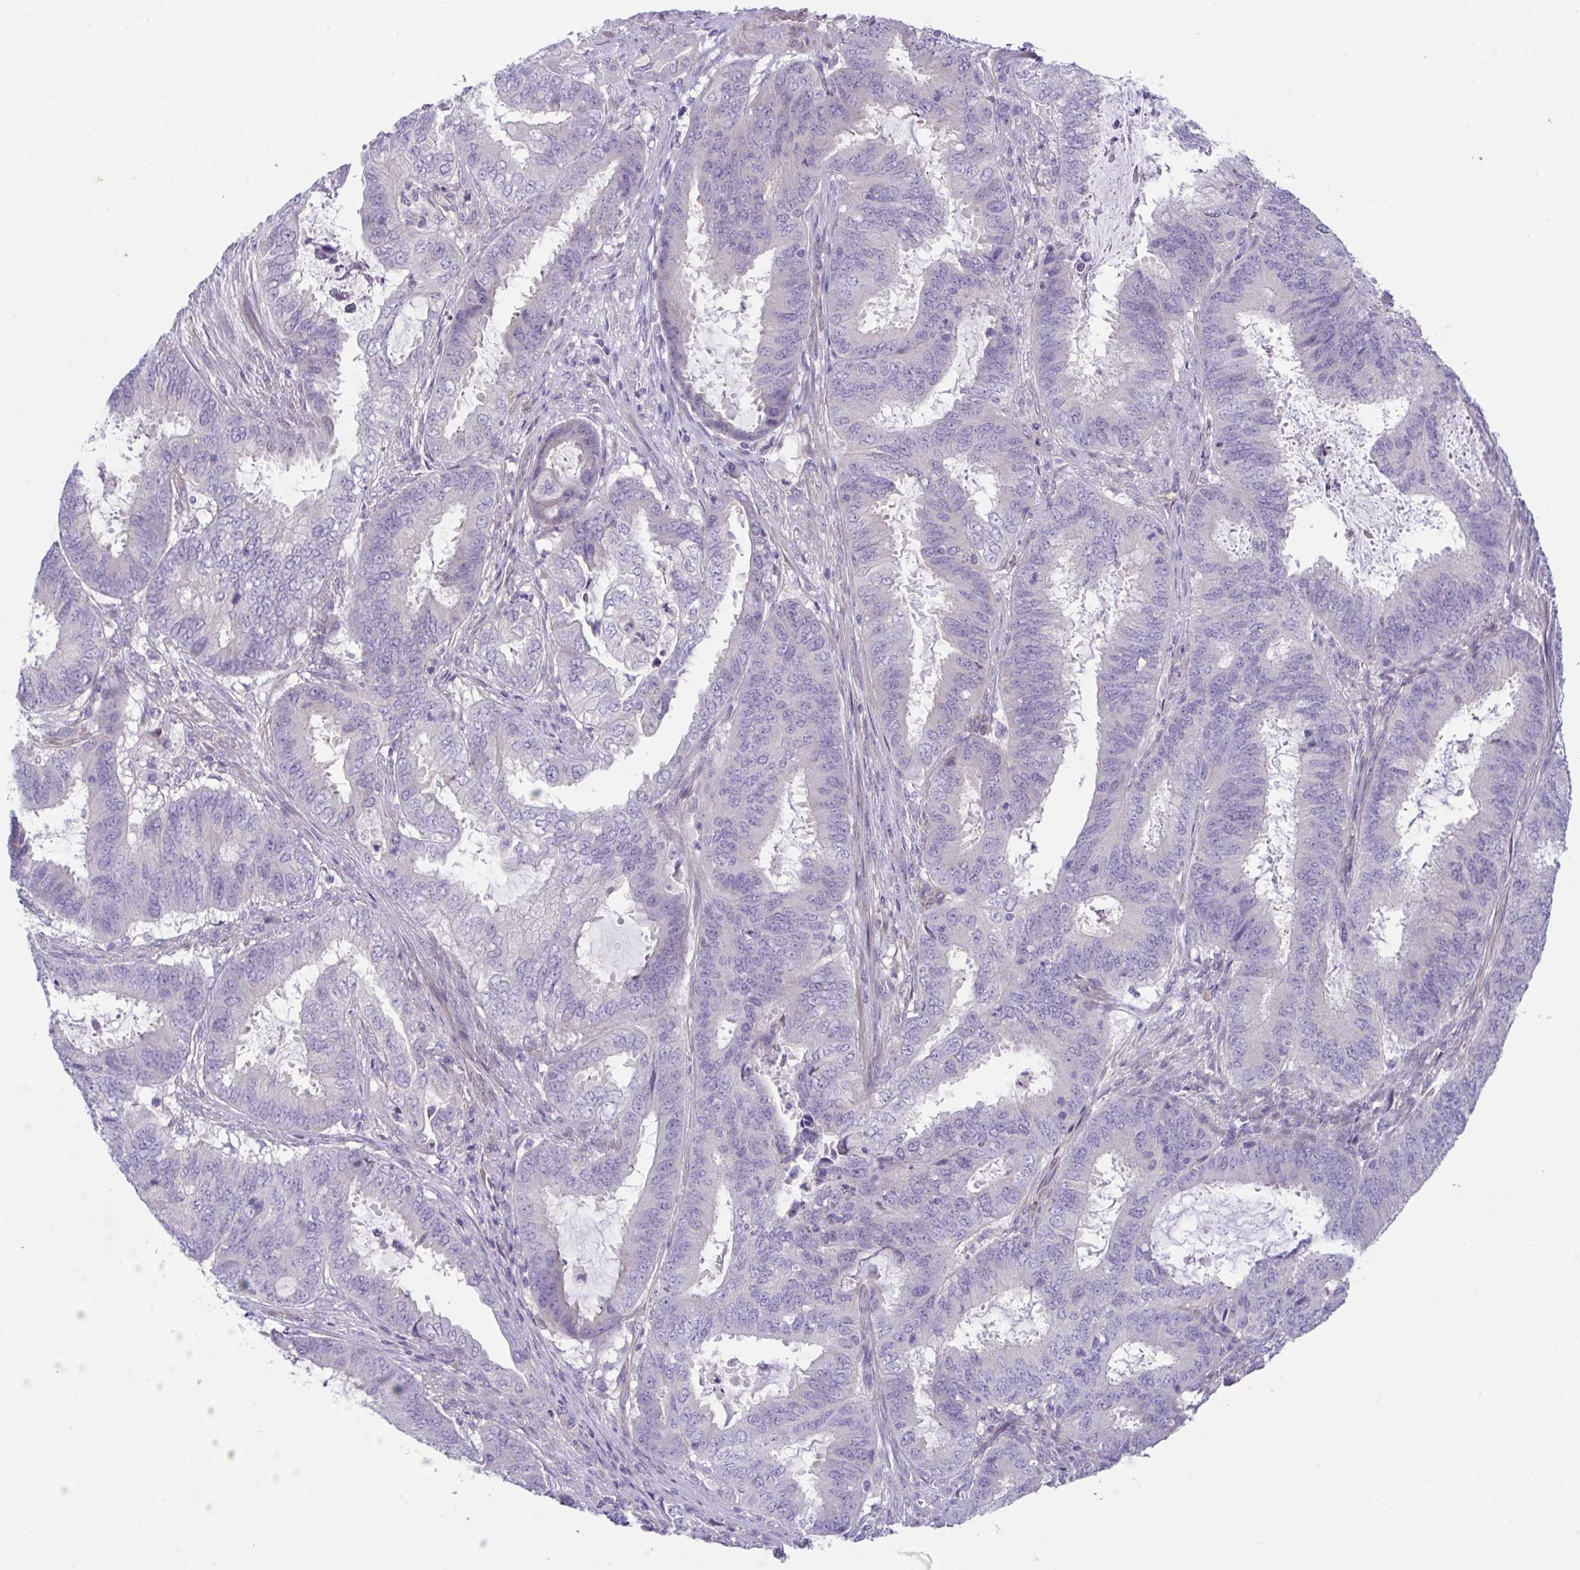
{"staining": {"intensity": "negative", "quantity": "none", "location": "none"}, "tissue": "endometrial cancer", "cell_type": "Tumor cells", "image_type": "cancer", "snomed": [{"axis": "morphology", "description": "Adenocarcinoma, NOS"}, {"axis": "topography", "description": "Endometrium"}], "caption": "High power microscopy micrograph of an IHC micrograph of endometrial cancer, revealing no significant expression in tumor cells.", "gene": "RHOXF1", "patient": {"sex": "female", "age": 51}}